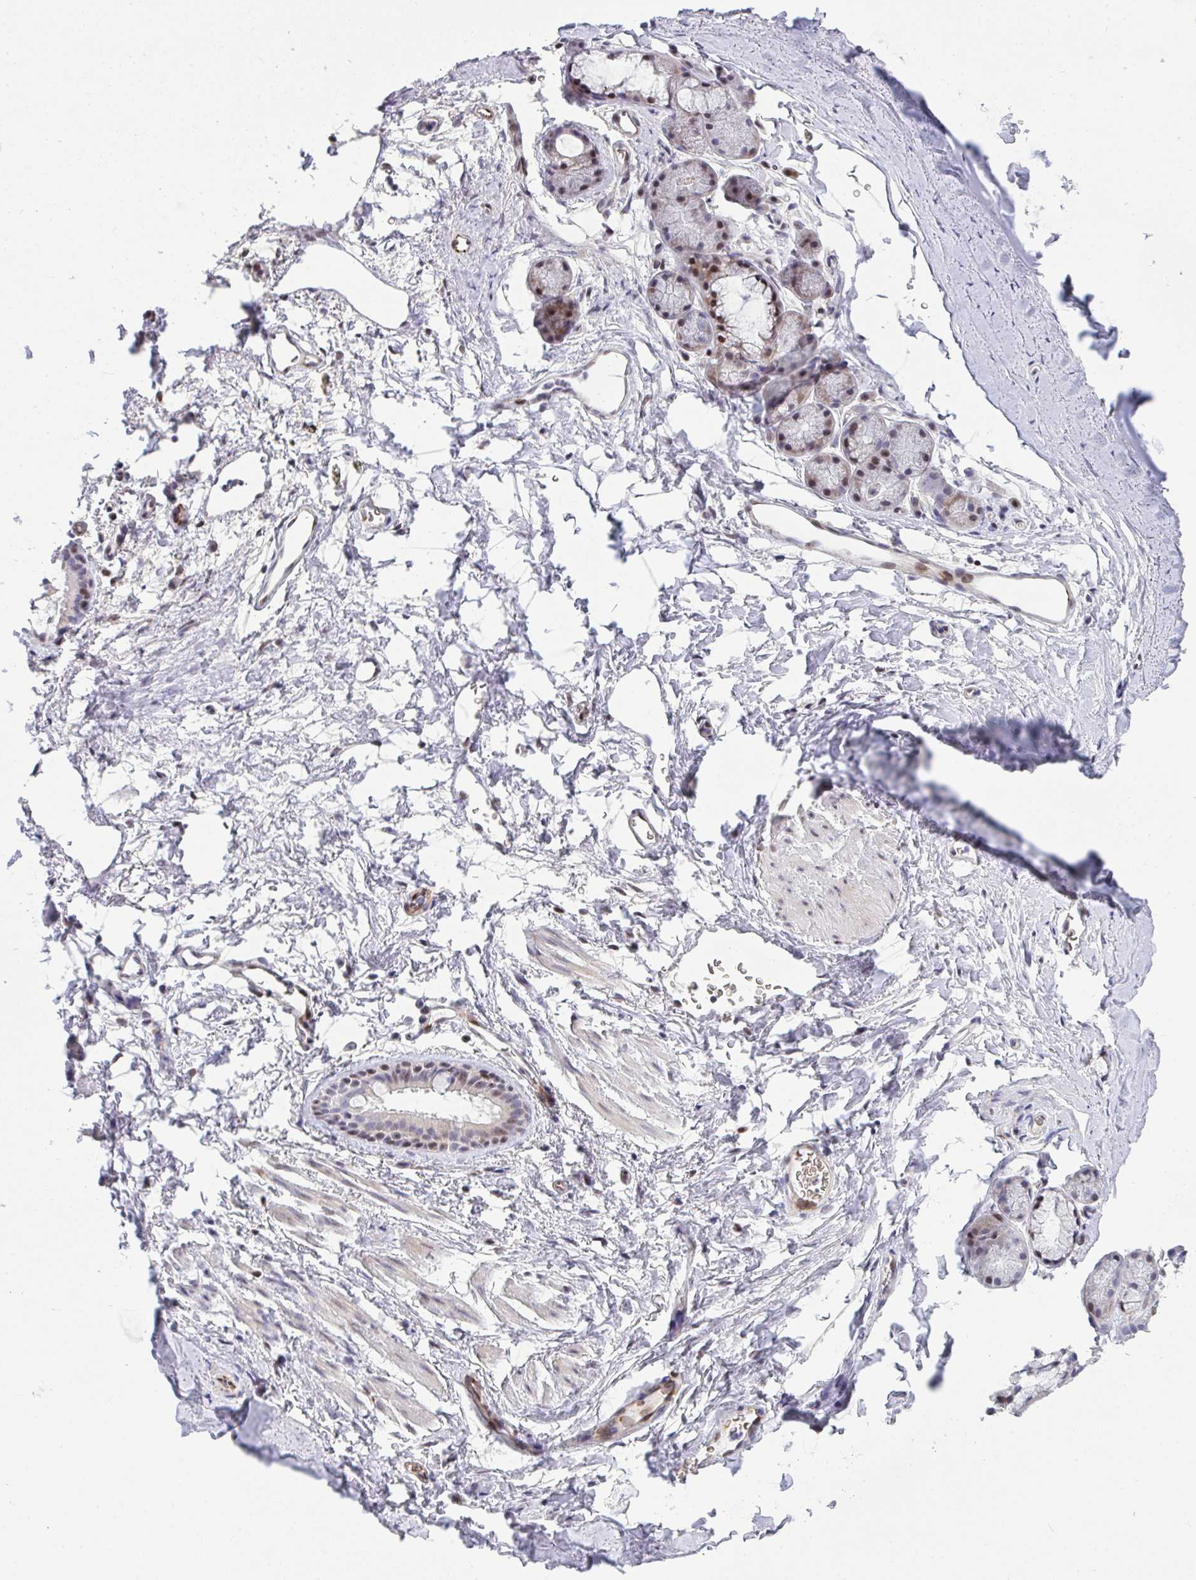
{"staining": {"intensity": "negative", "quantity": "none", "location": "none"}, "tissue": "adipose tissue", "cell_type": "Adipocytes", "image_type": "normal", "snomed": [{"axis": "morphology", "description": "Normal tissue, NOS"}, {"axis": "topography", "description": "Lymph node"}, {"axis": "topography", "description": "Cartilage tissue"}, {"axis": "topography", "description": "Bronchus"}], "caption": "High magnification brightfield microscopy of normal adipose tissue stained with DAB (3,3'-diaminobenzidine) (brown) and counterstained with hematoxylin (blue): adipocytes show no significant staining. (Brightfield microscopy of DAB immunohistochemistry at high magnification).", "gene": "PLPPR3", "patient": {"sex": "female", "age": 70}}